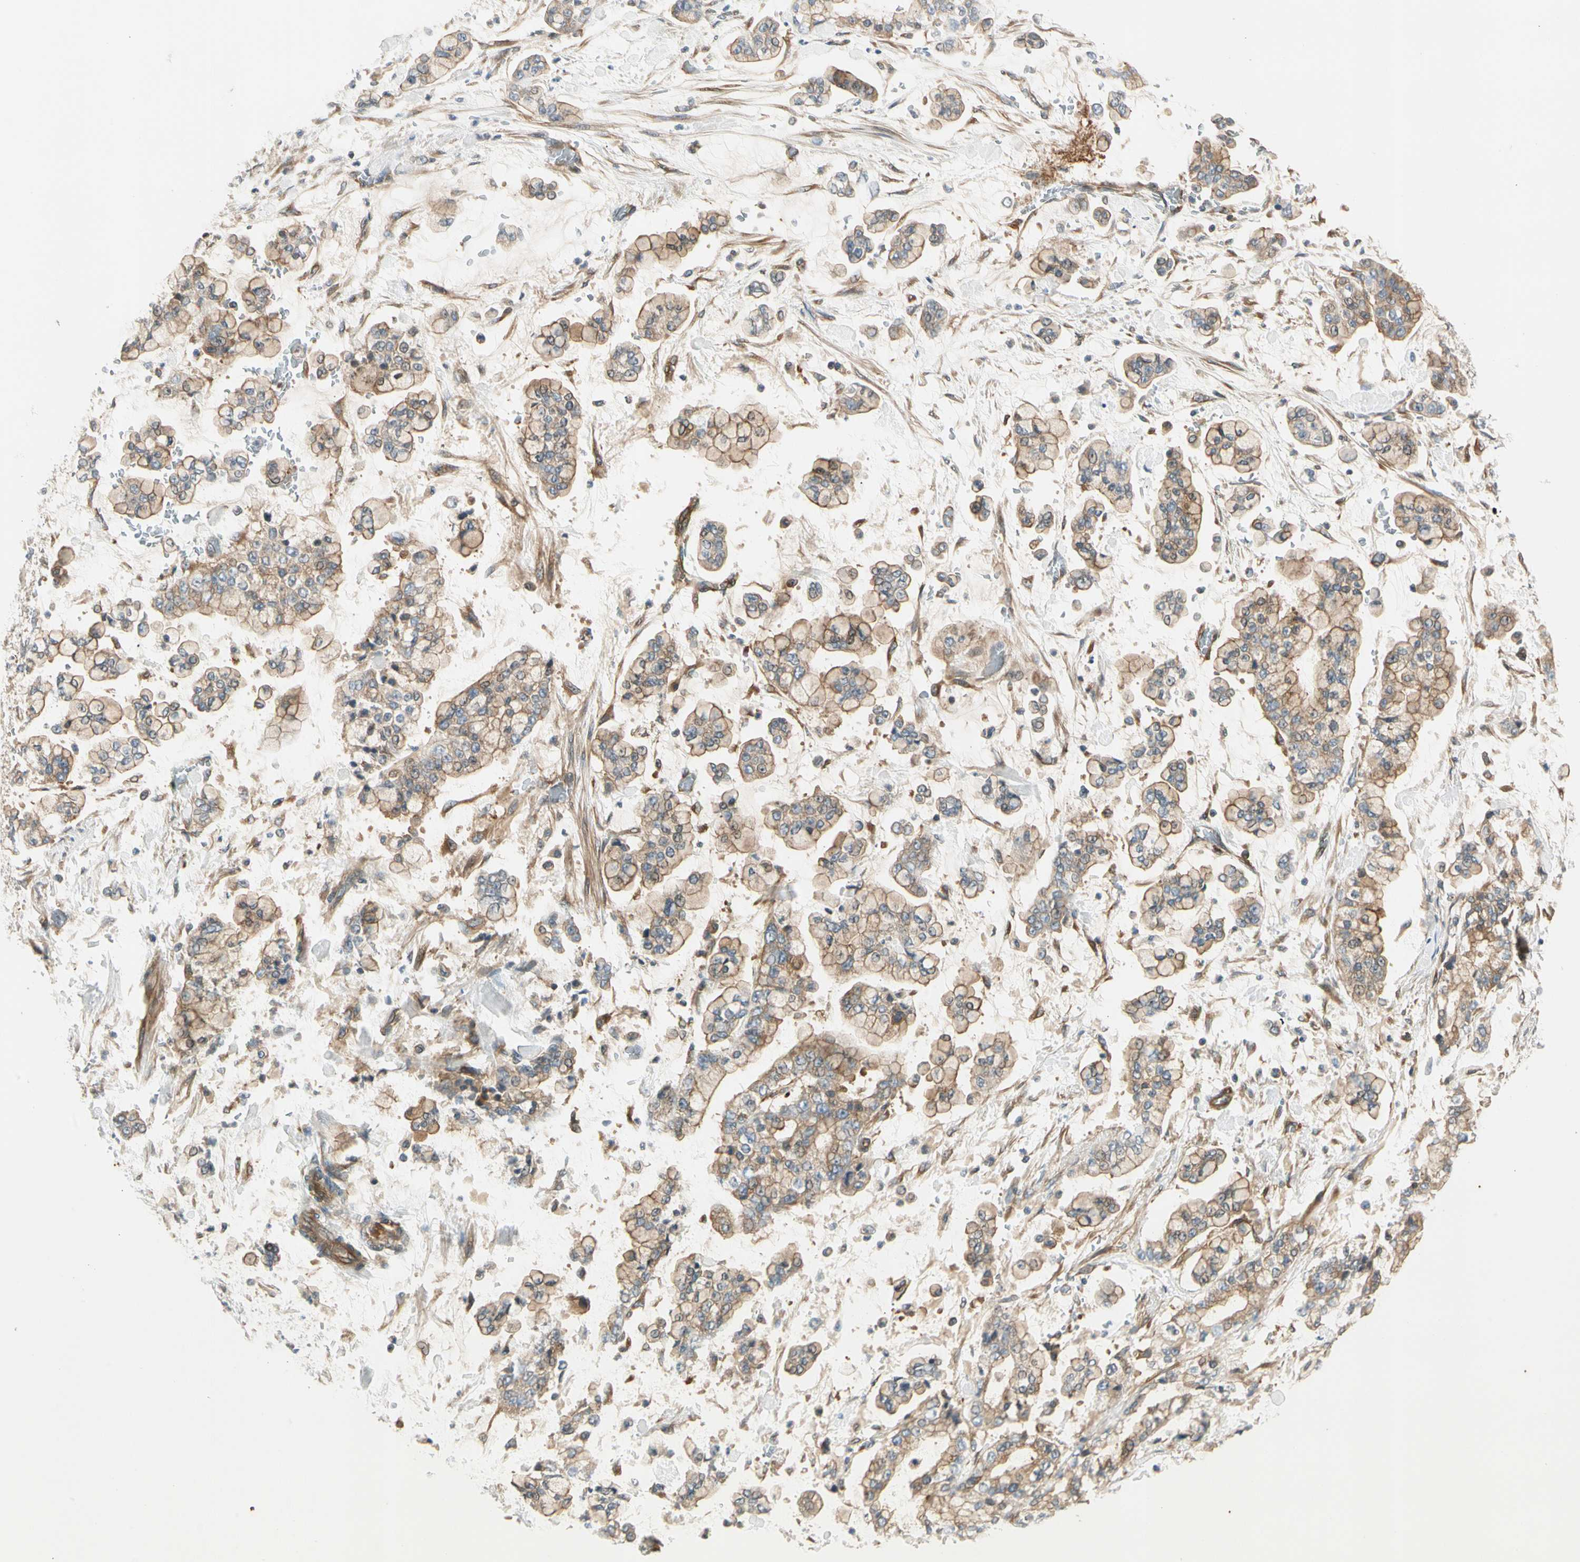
{"staining": {"intensity": "moderate", "quantity": ">75%", "location": "cytoplasmic/membranous"}, "tissue": "stomach cancer", "cell_type": "Tumor cells", "image_type": "cancer", "snomed": [{"axis": "morphology", "description": "Normal tissue, NOS"}, {"axis": "morphology", "description": "Adenocarcinoma, NOS"}, {"axis": "topography", "description": "Stomach, upper"}, {"axis": "topography", "description": "Stomach"}], "caption": "Immunohistochemistry (DAB) staining of human stomach cancer shows moderate cytoplasmic/membranous protein expression in approximately >75% of tumor cells.", "gene": "ROCK2", "patient": {"sex": "male", "age": 76}}